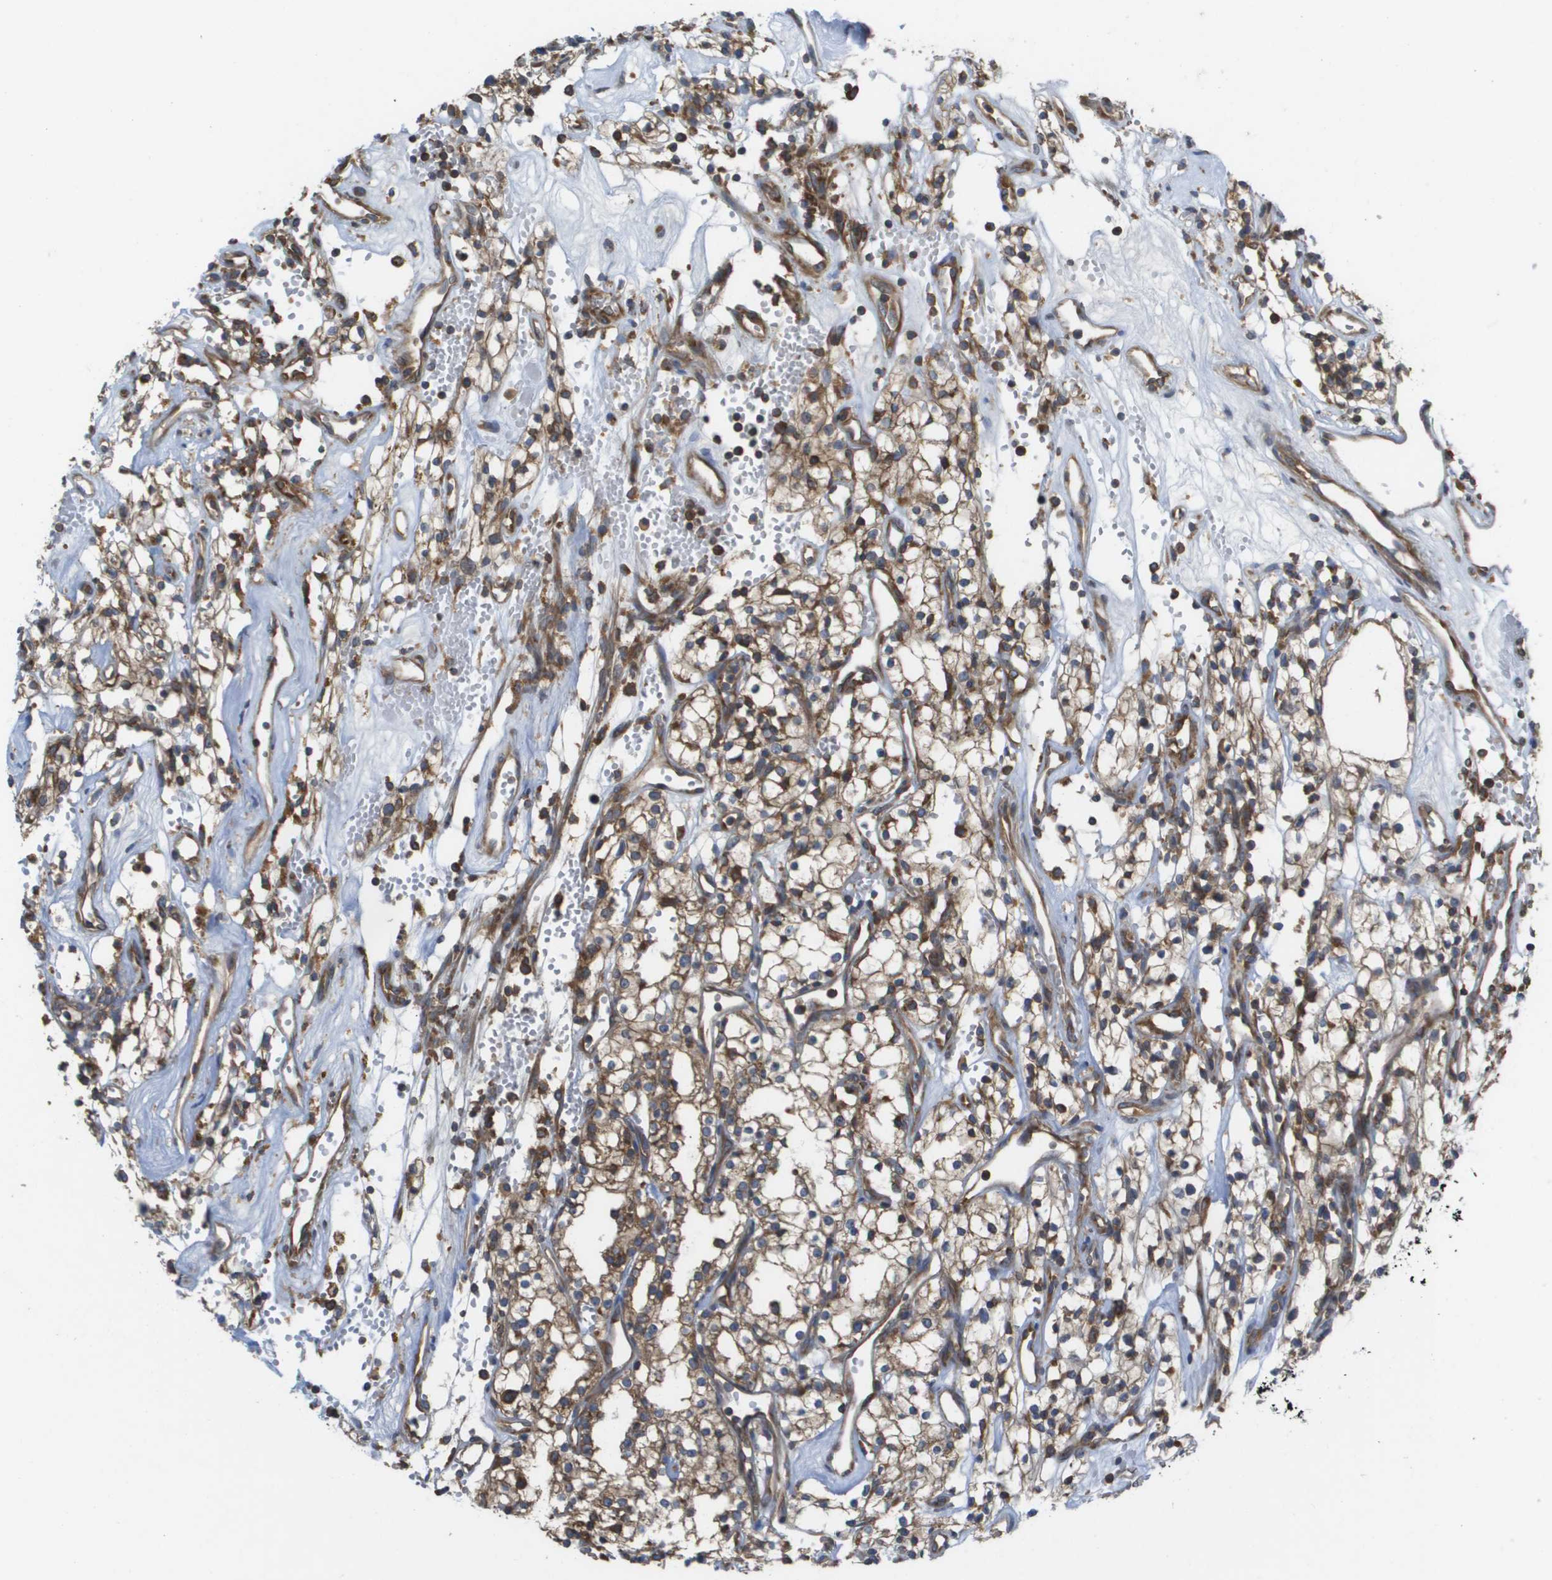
{"staining": {"intensity": "moderate", "quantity": "25%-75%", "location": "cytoplasmic/membranous"}, "tissue": "renal cancer", "cell_type": "Tumor cells", "image_type": "cancer", "snomed": [{"axis": "morphology", "description": "Adenocarcinoma, NOS"}, {"axis": "topography", "description": "Kidney"}], "caption": "Immunohistochemistry (DAB (3,3'-diaminobenzidine)) staining of human renal cancer (adenocarcinoma) shows moderate cytoplasmic/membranous protein positivity in approximately 25%-75% of tumor cells.", "gene": "EIF4G2", "patient": {"sex": "male", "age": 59}}